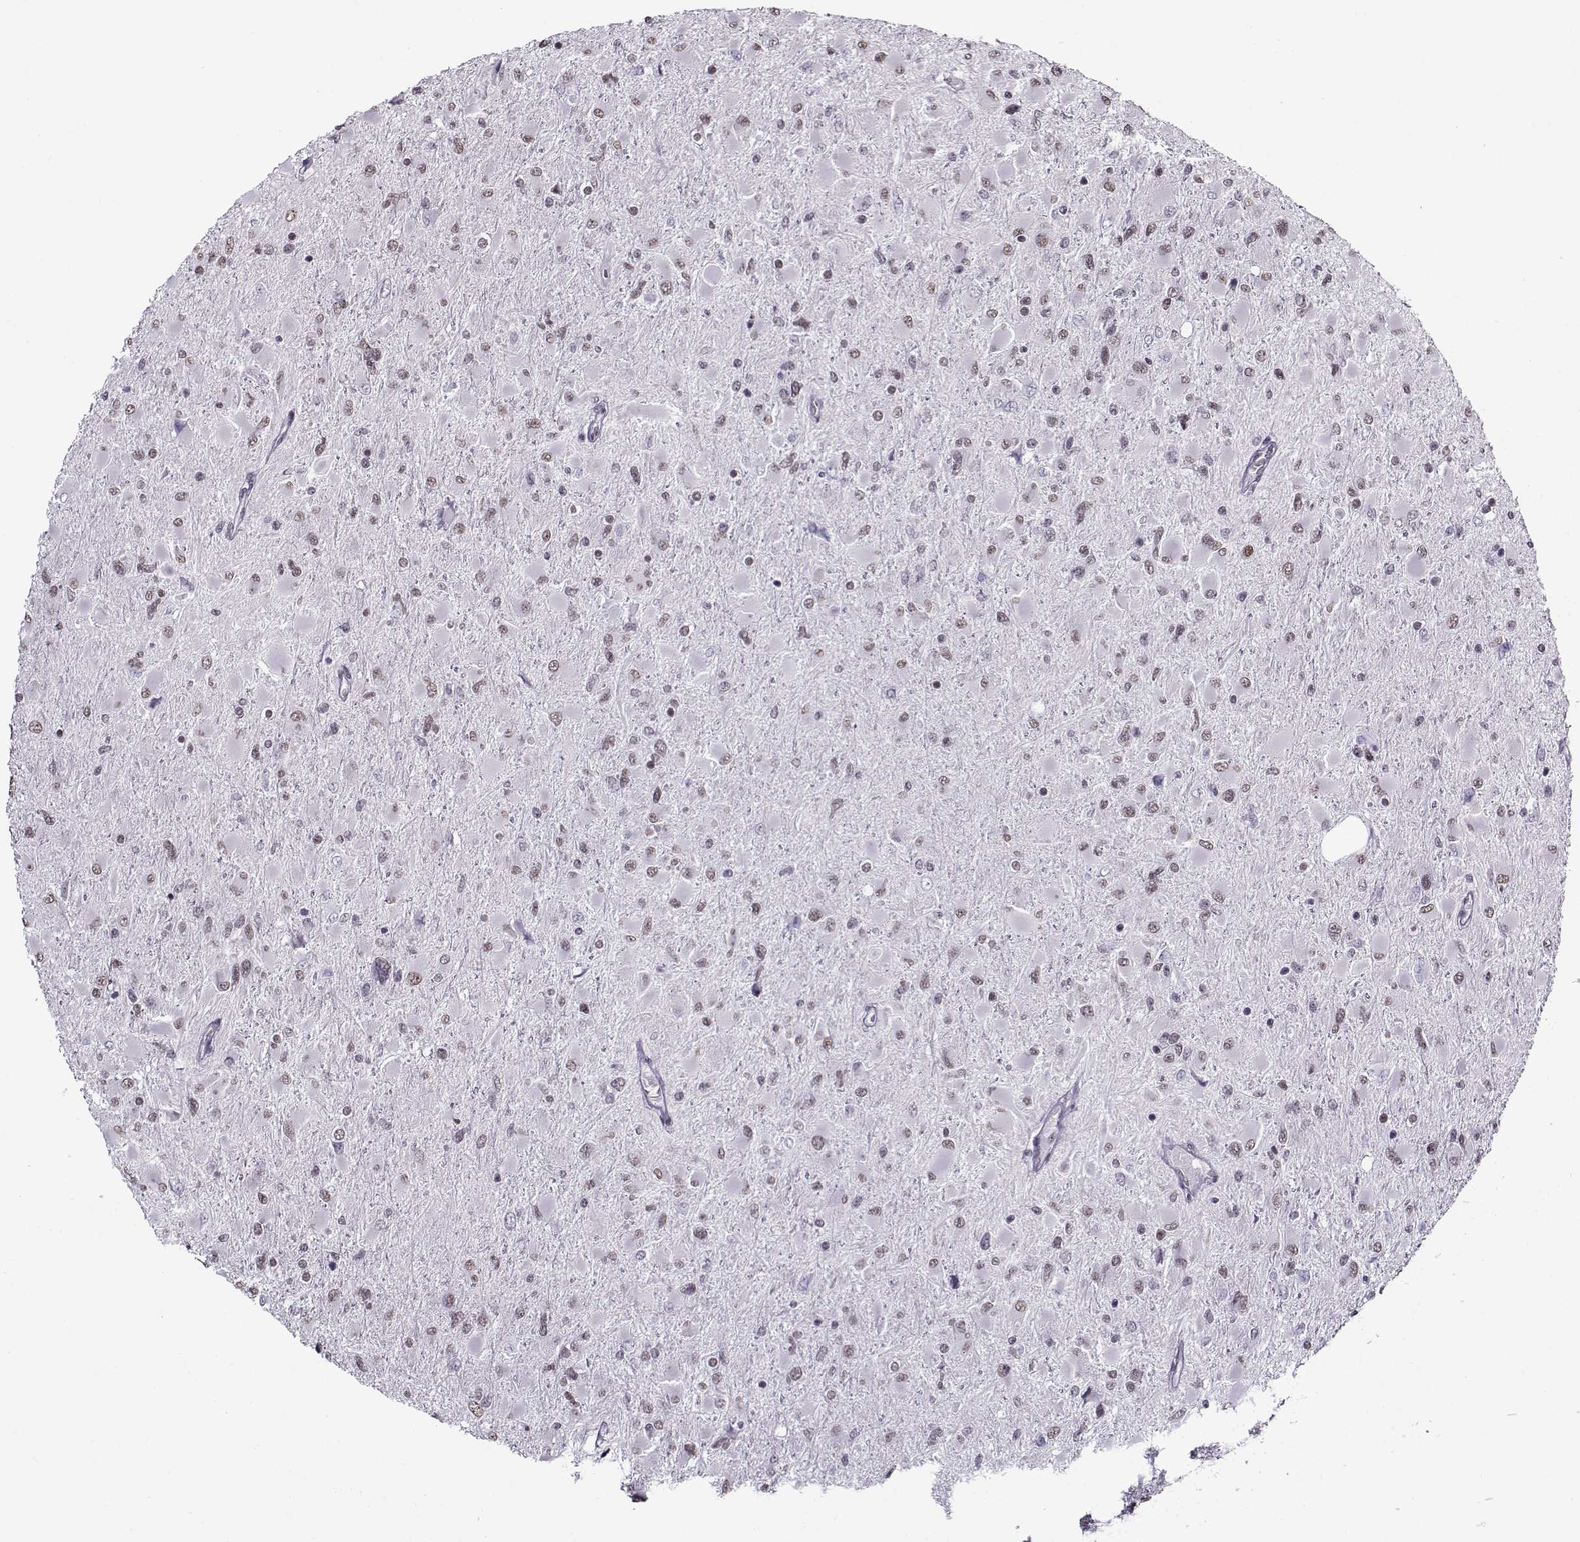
{"staining": {"intensity": "weak", "quantity": "25%-75%", "location": "nuclear"}, "tissue": "glioma", "cell_type": "Tumor cells", "image_type": "cancer", "snomed": [{"axis": "morphology", "description": "Glioma, malignant, High grade"}, {"axis": "topography", "description": "Cerebral cortex"}], "caption": "Immunohistochemistry (IHC) of glioma reveals low levels of weak nuclear staining in about 25%-75% of tumor cells.", "gene": "PRMT8", "patient": {"sex": "female", "age": 36}}